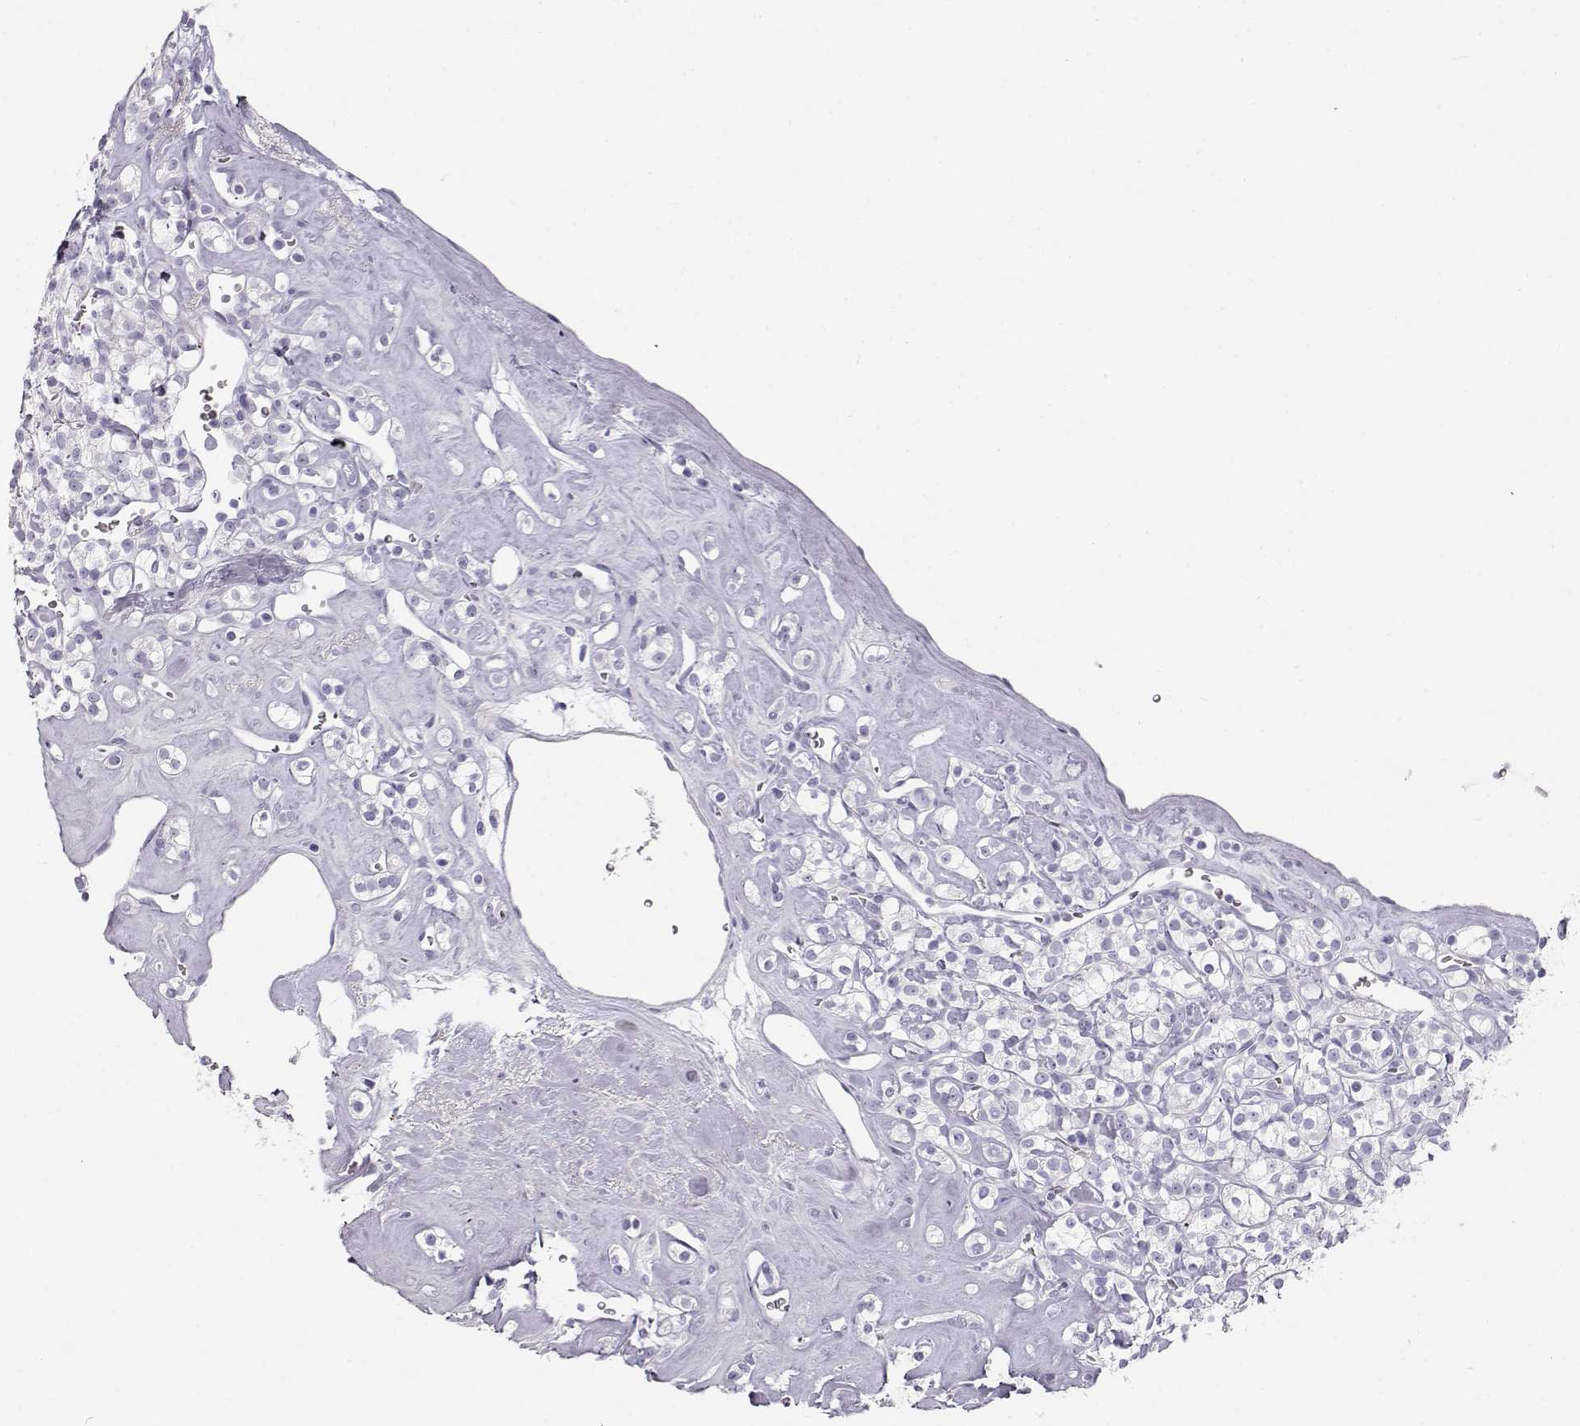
{"staining": {"intensity": "negative", "quantity": "none", "location": "none"}, "tissue": "renal cancer", "cell_type": "Tumor cells", "image_type": "cancer", "snomed": [{"axis": "morphology", "description": "Adenocarcinoma, NOS"}, {"axis": "topography", "description": "Kidney"}], "caption": "IHC of renal cancer (adenocarcinoma) exhibits no staining in tumor cells.", "gene": "TKTL1", "patient": {"sex": "male", "age": 77}}